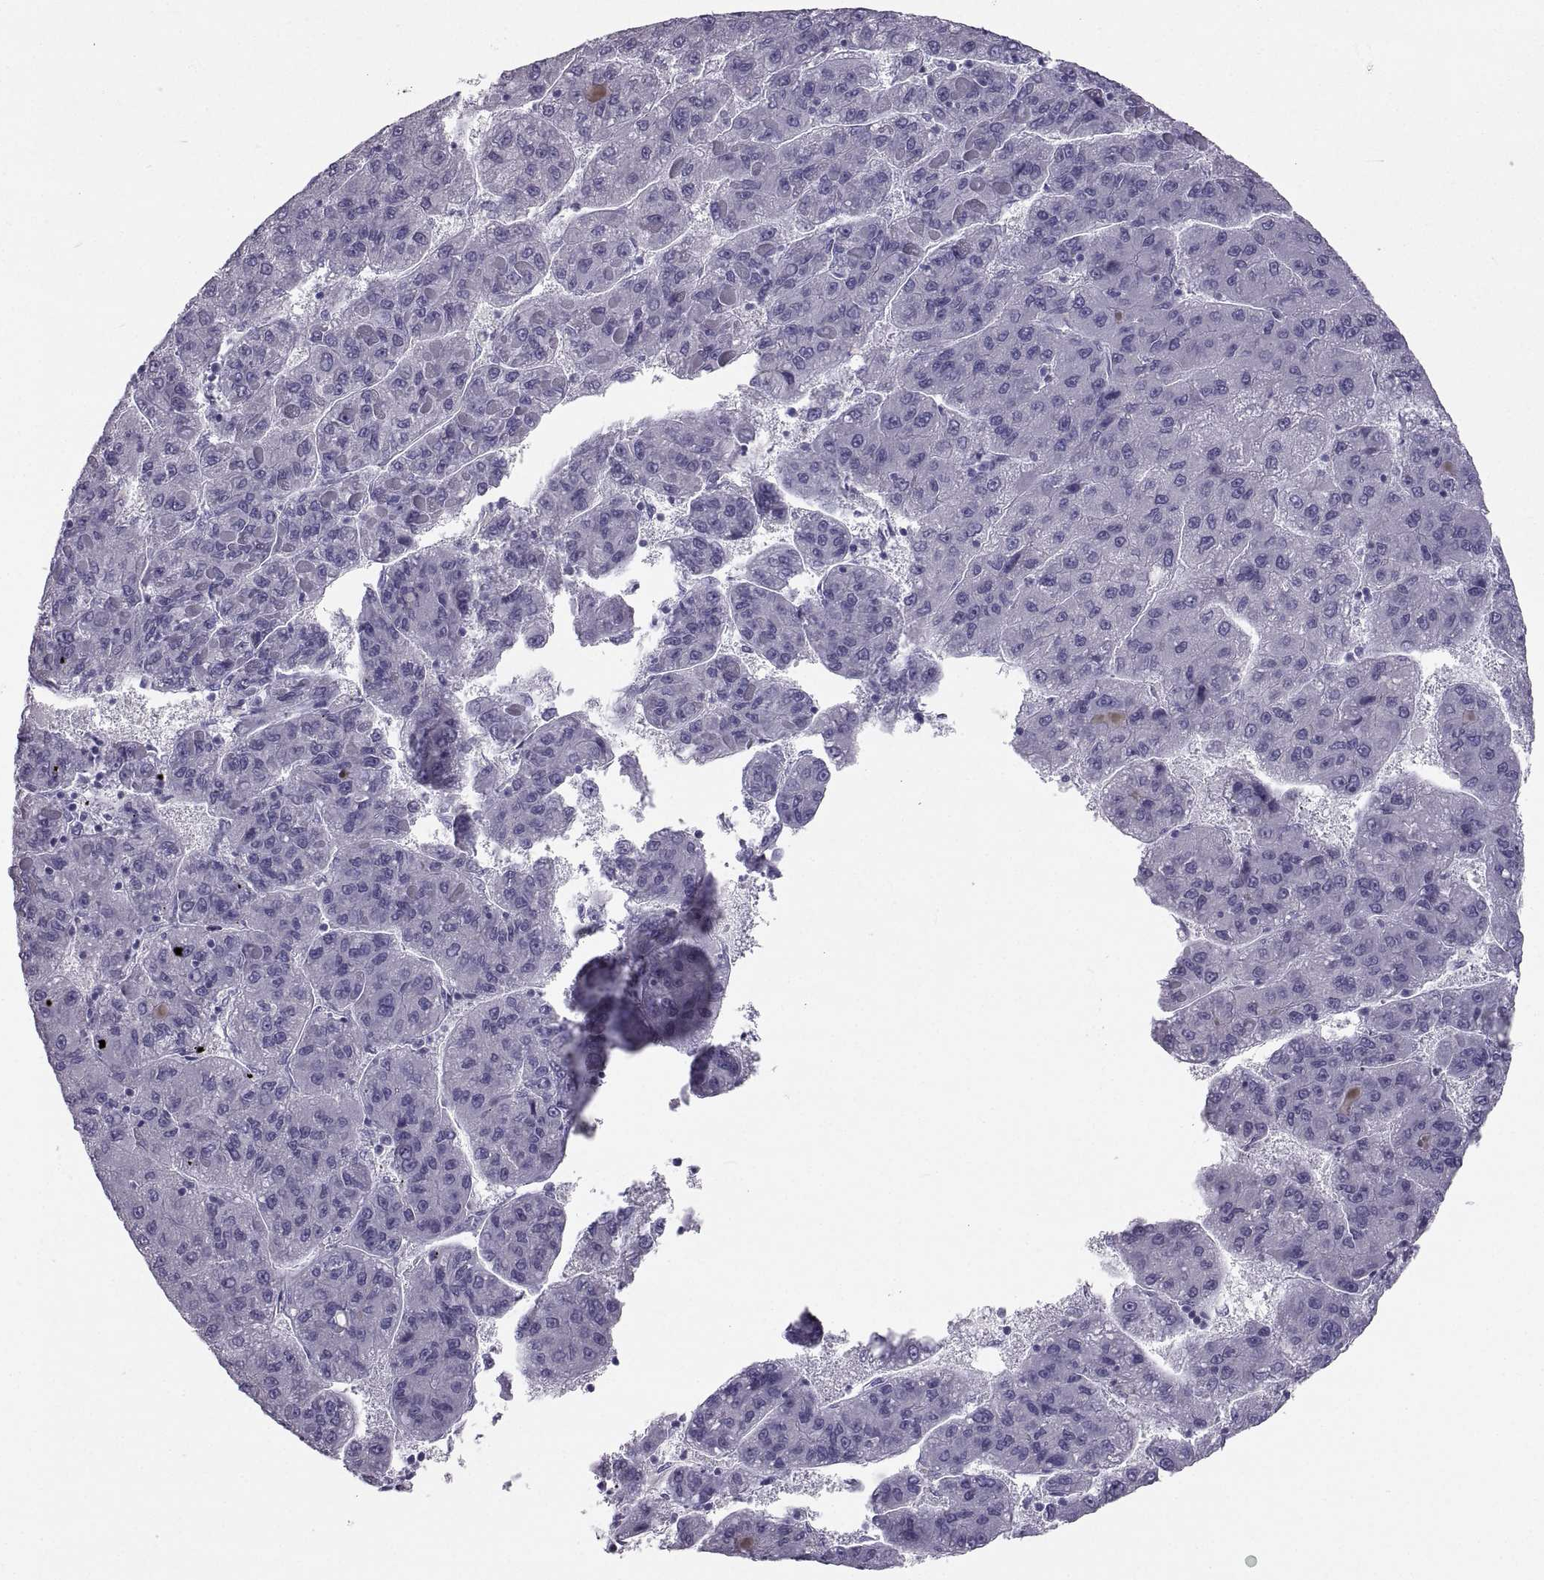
{"staining": {"intensity": "negative", "quantity": "none", "location": "none"}, "tissue": "liver cancer", "cell_type": "Tumor cells", "image_type": "cancer", "snomed": [{"axis": "morphology", "description": "Carcinoma, Hepatocellular, NOS"}, {"axis": "topography", "description": "Liver"}], "caption": "Hepatocellular carcinoma (liver) was stained to show a protein in brown. There is no significant expression in tumor cells. Brightfield microscopy of immunohistochemistry (IHC) stained with DAB (brown) and hematoxylin (blue), captured at high magnification.", "gene": "PCSK1N", "patient": {"sex": "female", "age": 82}}